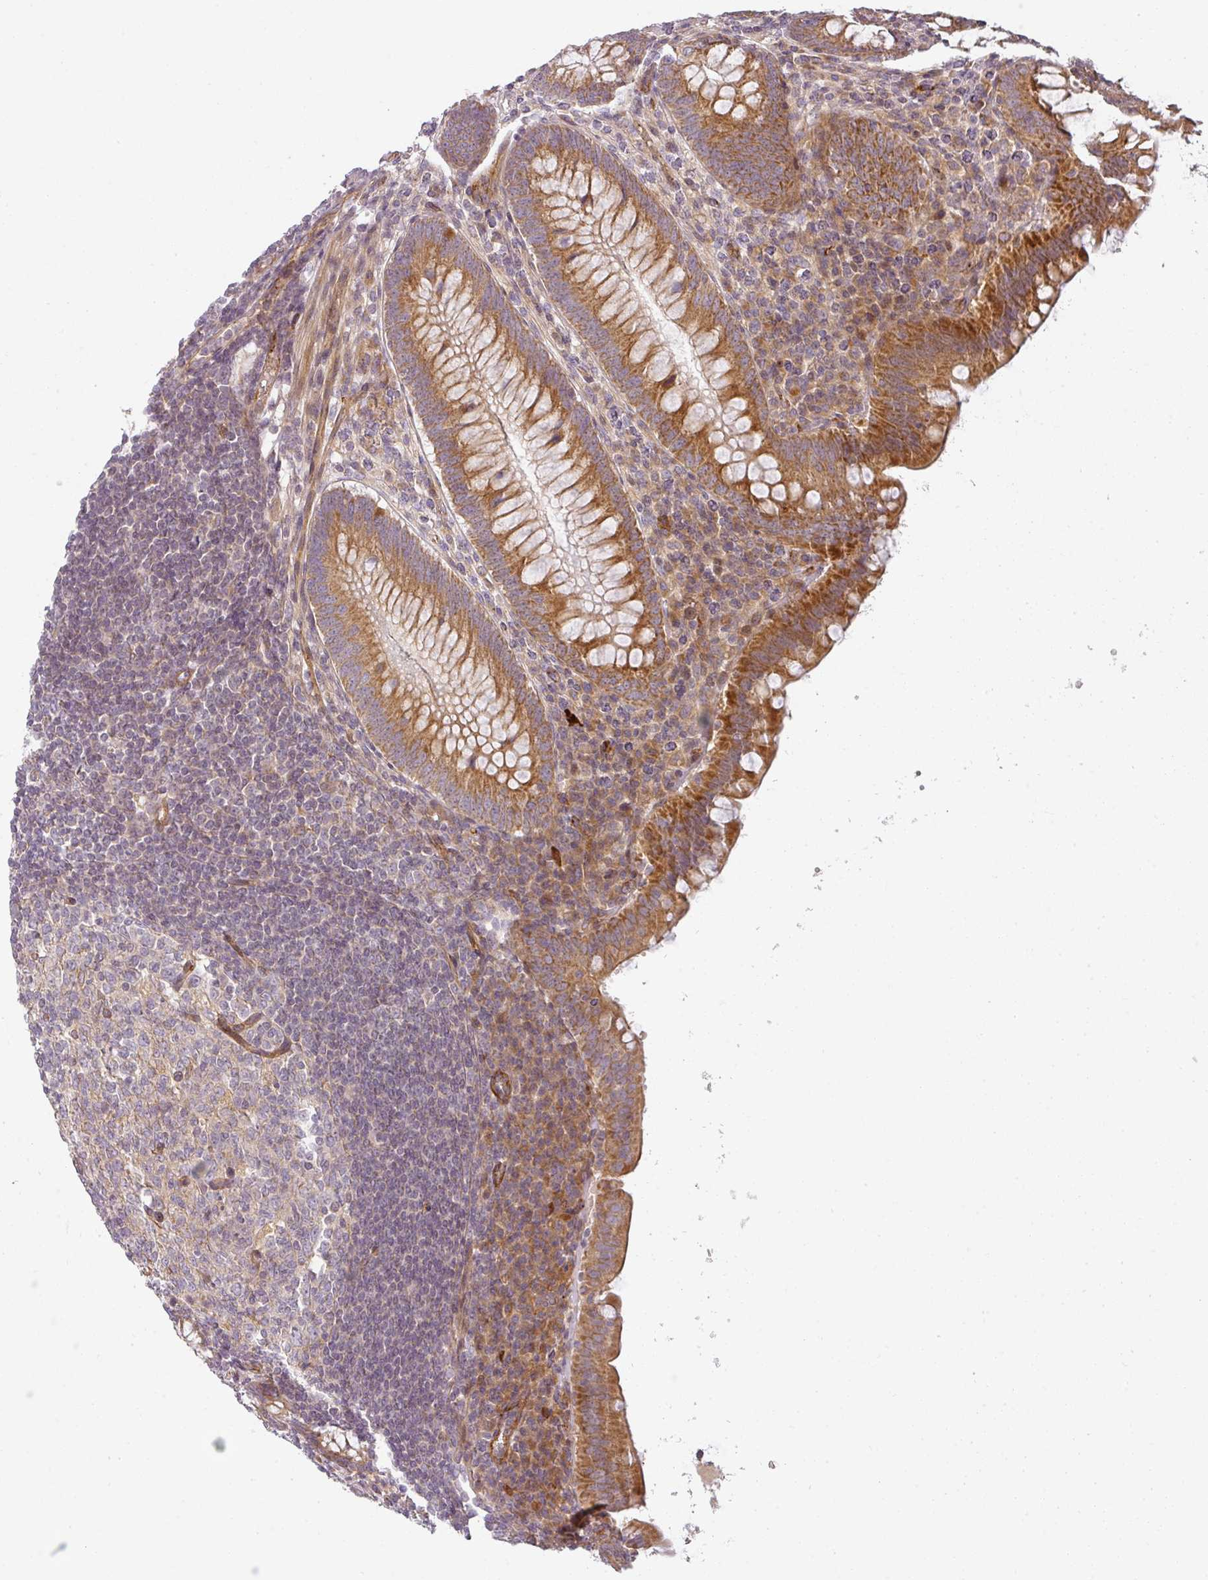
{"staining": {"intensity": "strong", "quantity": ">75%", "location": "cytoplasmic/membranous"}, "tissue": "appendix", "cell_type": "Glandular cells", "image_type": "normal", "snomed": [{"axis": "morphology", "description": "Normal tissue, NOS"}, {"axis": "topography", "description": "Appendix"}], "caption": "Immunohistochemistry (IHC) photomicrograph of normal appendix: human appendix stained using IHC shows high levels of strong protein expression localized specifically in the cytoplasmic/membranous of glandular cells, appearing as a cytoplasmic/membranous brown color.", "gene": "CNOT1", "patient": {"sex": "female", "age": 33}}